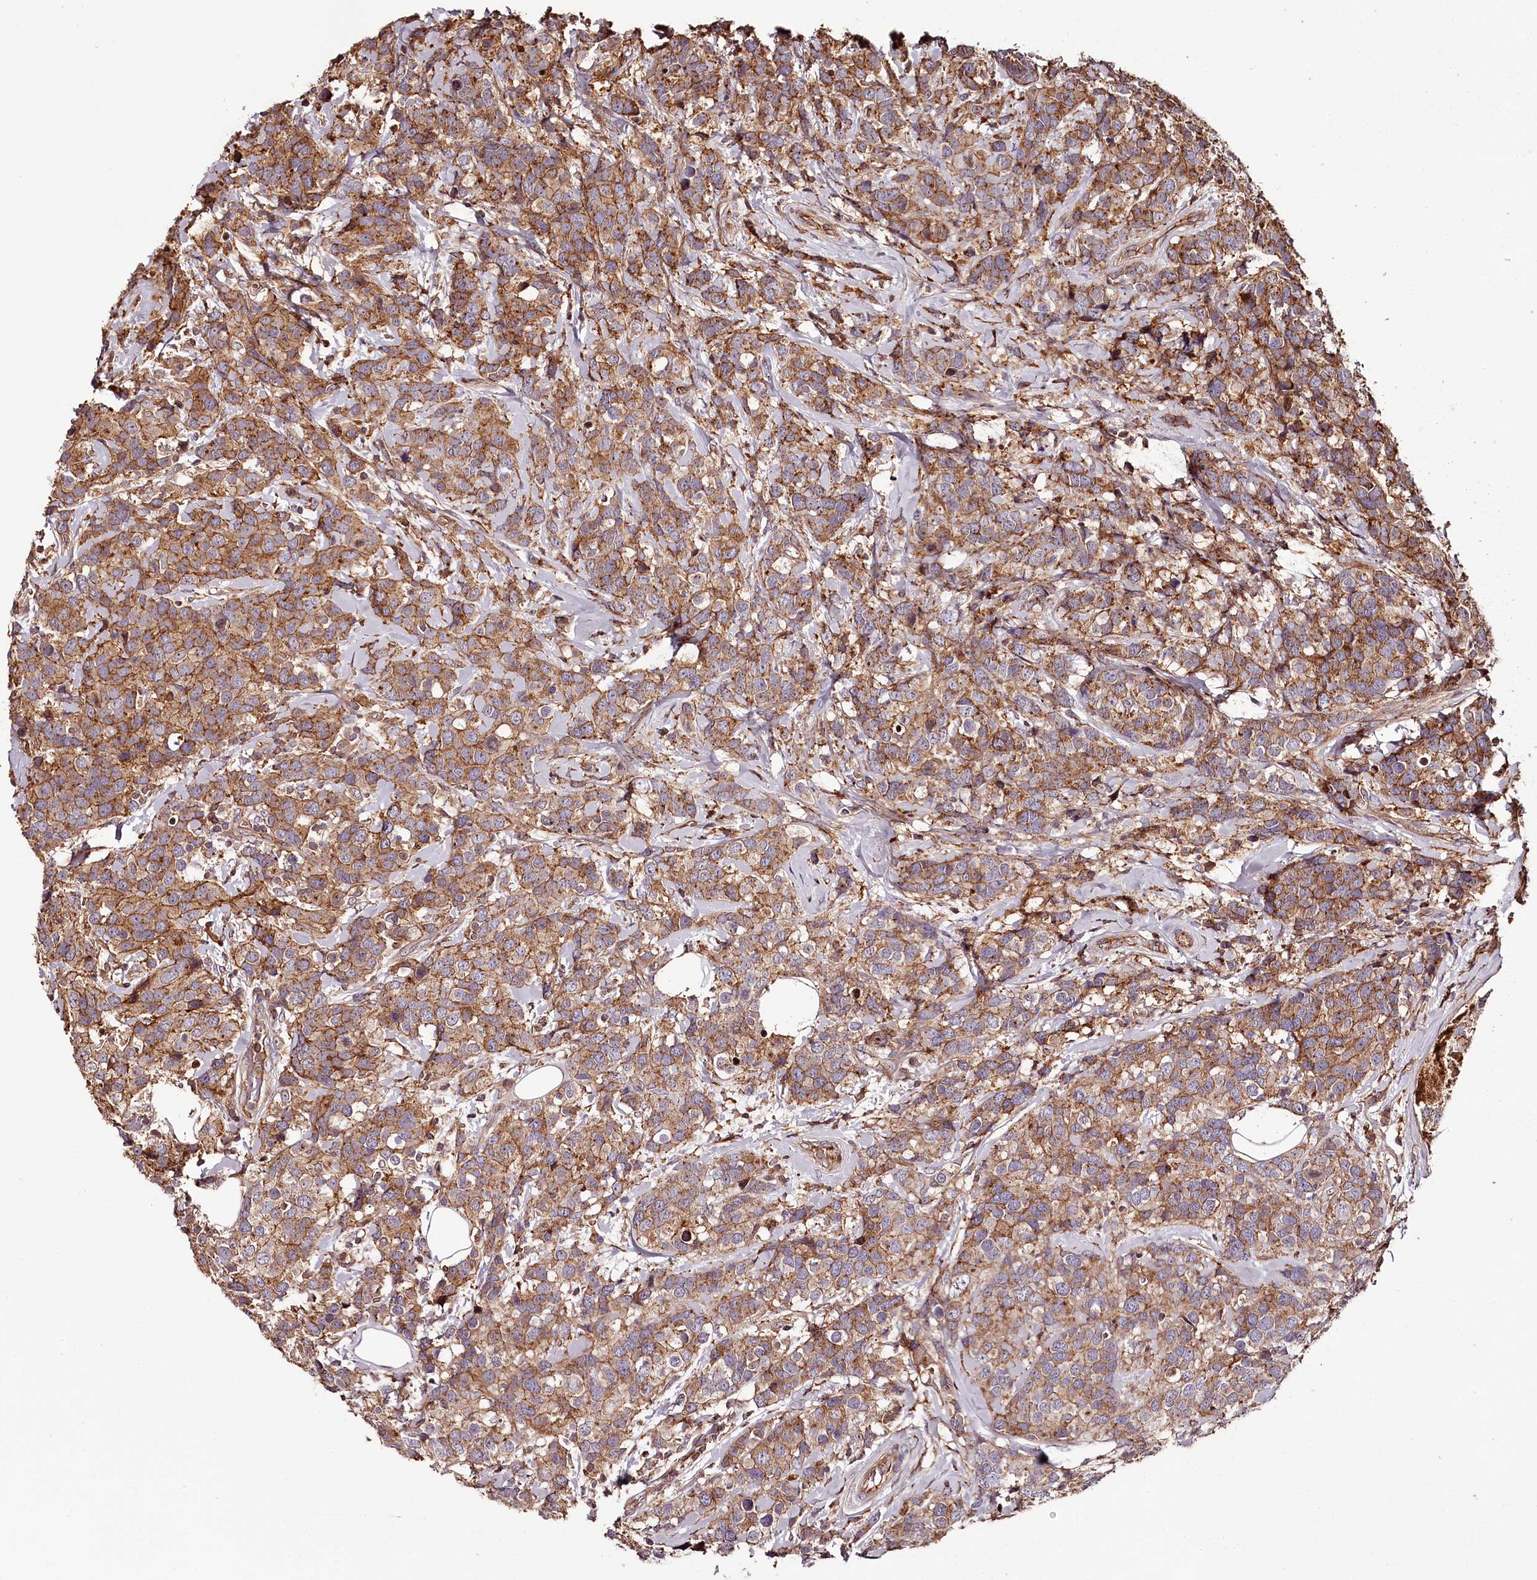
{"staining": {"intensity": "moderate", "quantity": ">75%", "location": "cytoplasmic/membranous"}, "tissue": "breast cancer", "cell_type": "Tumor cells", "image_type": "cancer", "snomed": [{"axis": "morphology", "description": "Lobular carcinoma"}, {"axis": "topography", "description": "Breast"}], "caption": "DAB (3,3'-diaminobenzidine) immunohistochemical staining of breast cancer exhibits moderate cytoplasmic/membranous protein positivity in approximately >75% of tumor cells. Using DAB (brown) and hematoxylin (blue) stains, captured at high magnification using brightfield microscopy.", "gene": "KIF14", "patient": {"sex": "female", "age": 59}}